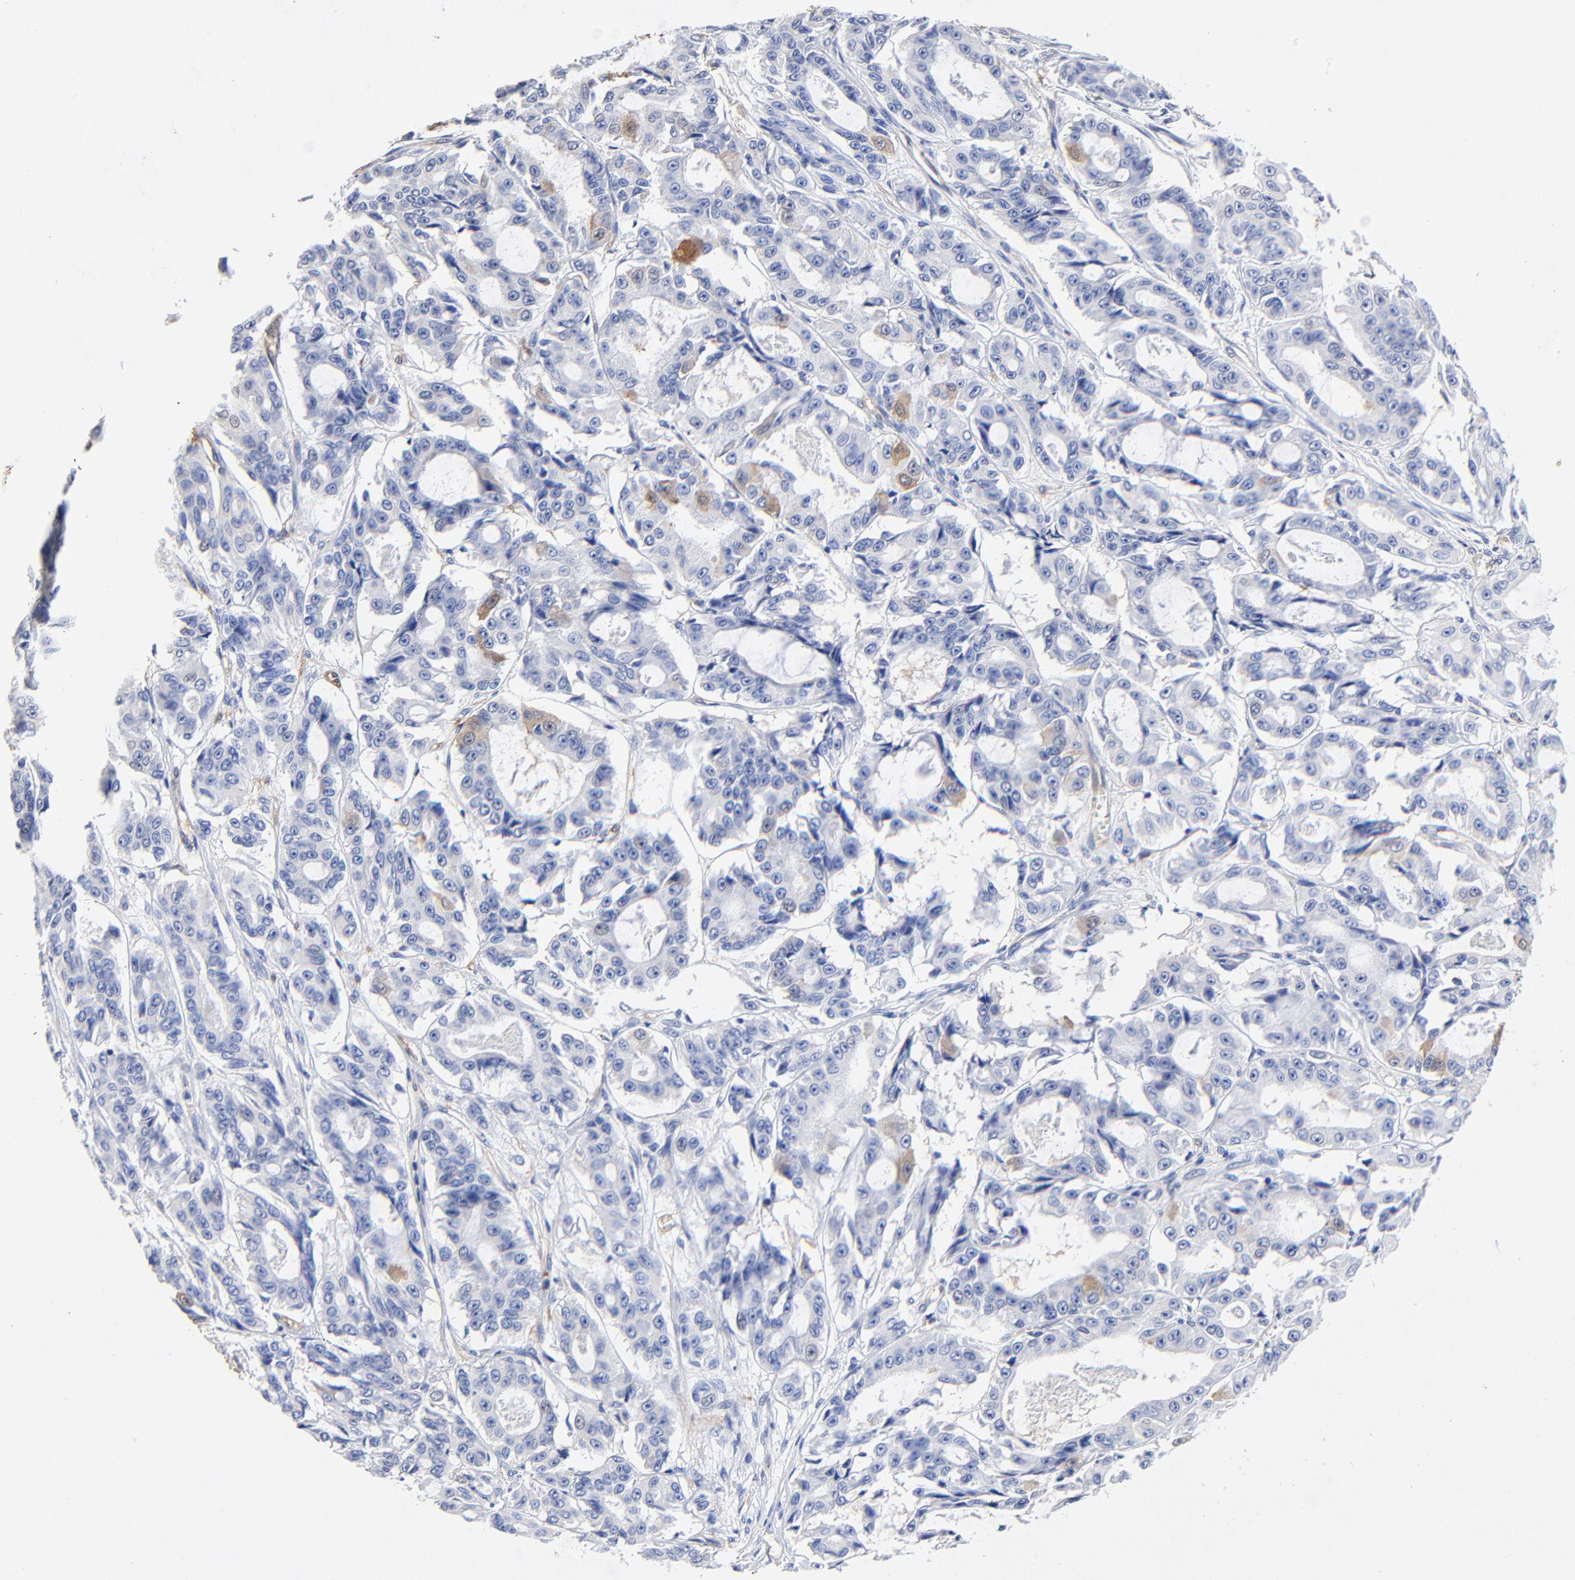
{"staining": {"intensity": "moderate", "quantity": "<25%", "location": "cytoplasmic/membranous"}, "tissue": "ovarian cancer", "cell_type": "Tumor cells", "image_type": "cancer", "snomed": [{"axis": "morphology", "description": "Carcinoma, endometroid"}, {"axis": "topography", "description": "Ovary"}], "caption": "Protein expression analysis of human ovarian cancer (endometroid carcinoma) reveals moderate cytoplasmic/membranous staining in about <25% of tumor cells.", "gene": "TAGLN2", "patient": {"sex": "female", "age": 61}}